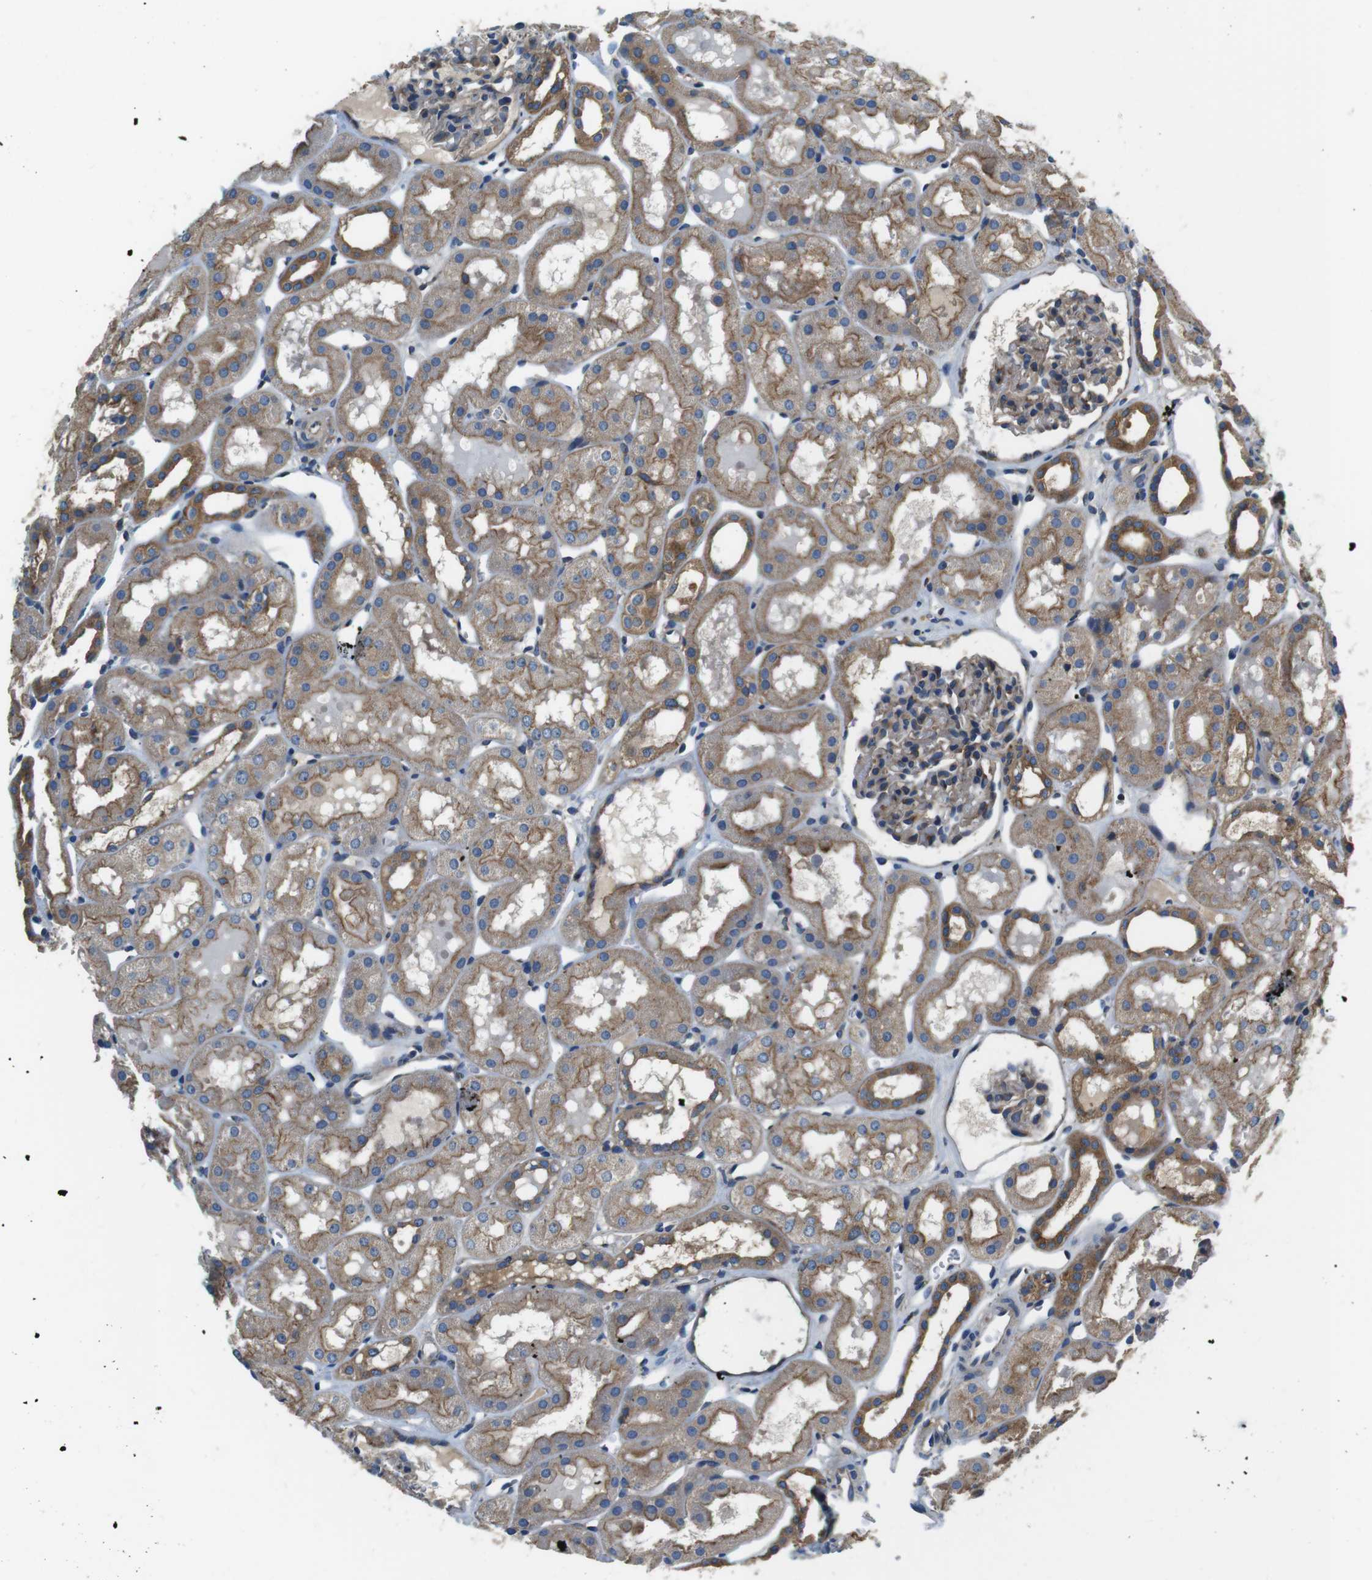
{"staining": {"intensity": "weak", "quantity": "25%-75%", "location": "cytoplasmic/membranous"}, "tissue": "kidney", "cell_type": "Cells in glomeruli", "image_type": "normal", "snomed": [{"axis": "morphology", "description": "Normal tissue, NOS"}, {"axis": "topography", "description": "Kidney"}, {"axis": "topography", "description": "Urinary bladder"}], "caption": "Brown immunohistochemical staining in unremarkable kidney reveals weak cytoplasmic/membranous expression in approximately 25%-75% of cells in glomeruli. The staining was performed using DAB to visualize the protein expression in brown, while the nuclei were stained in blue with hematoxylin (Magnification: 20x).", "gene": "DENND4C", "patient": {"sex": "male", "age": 16}}